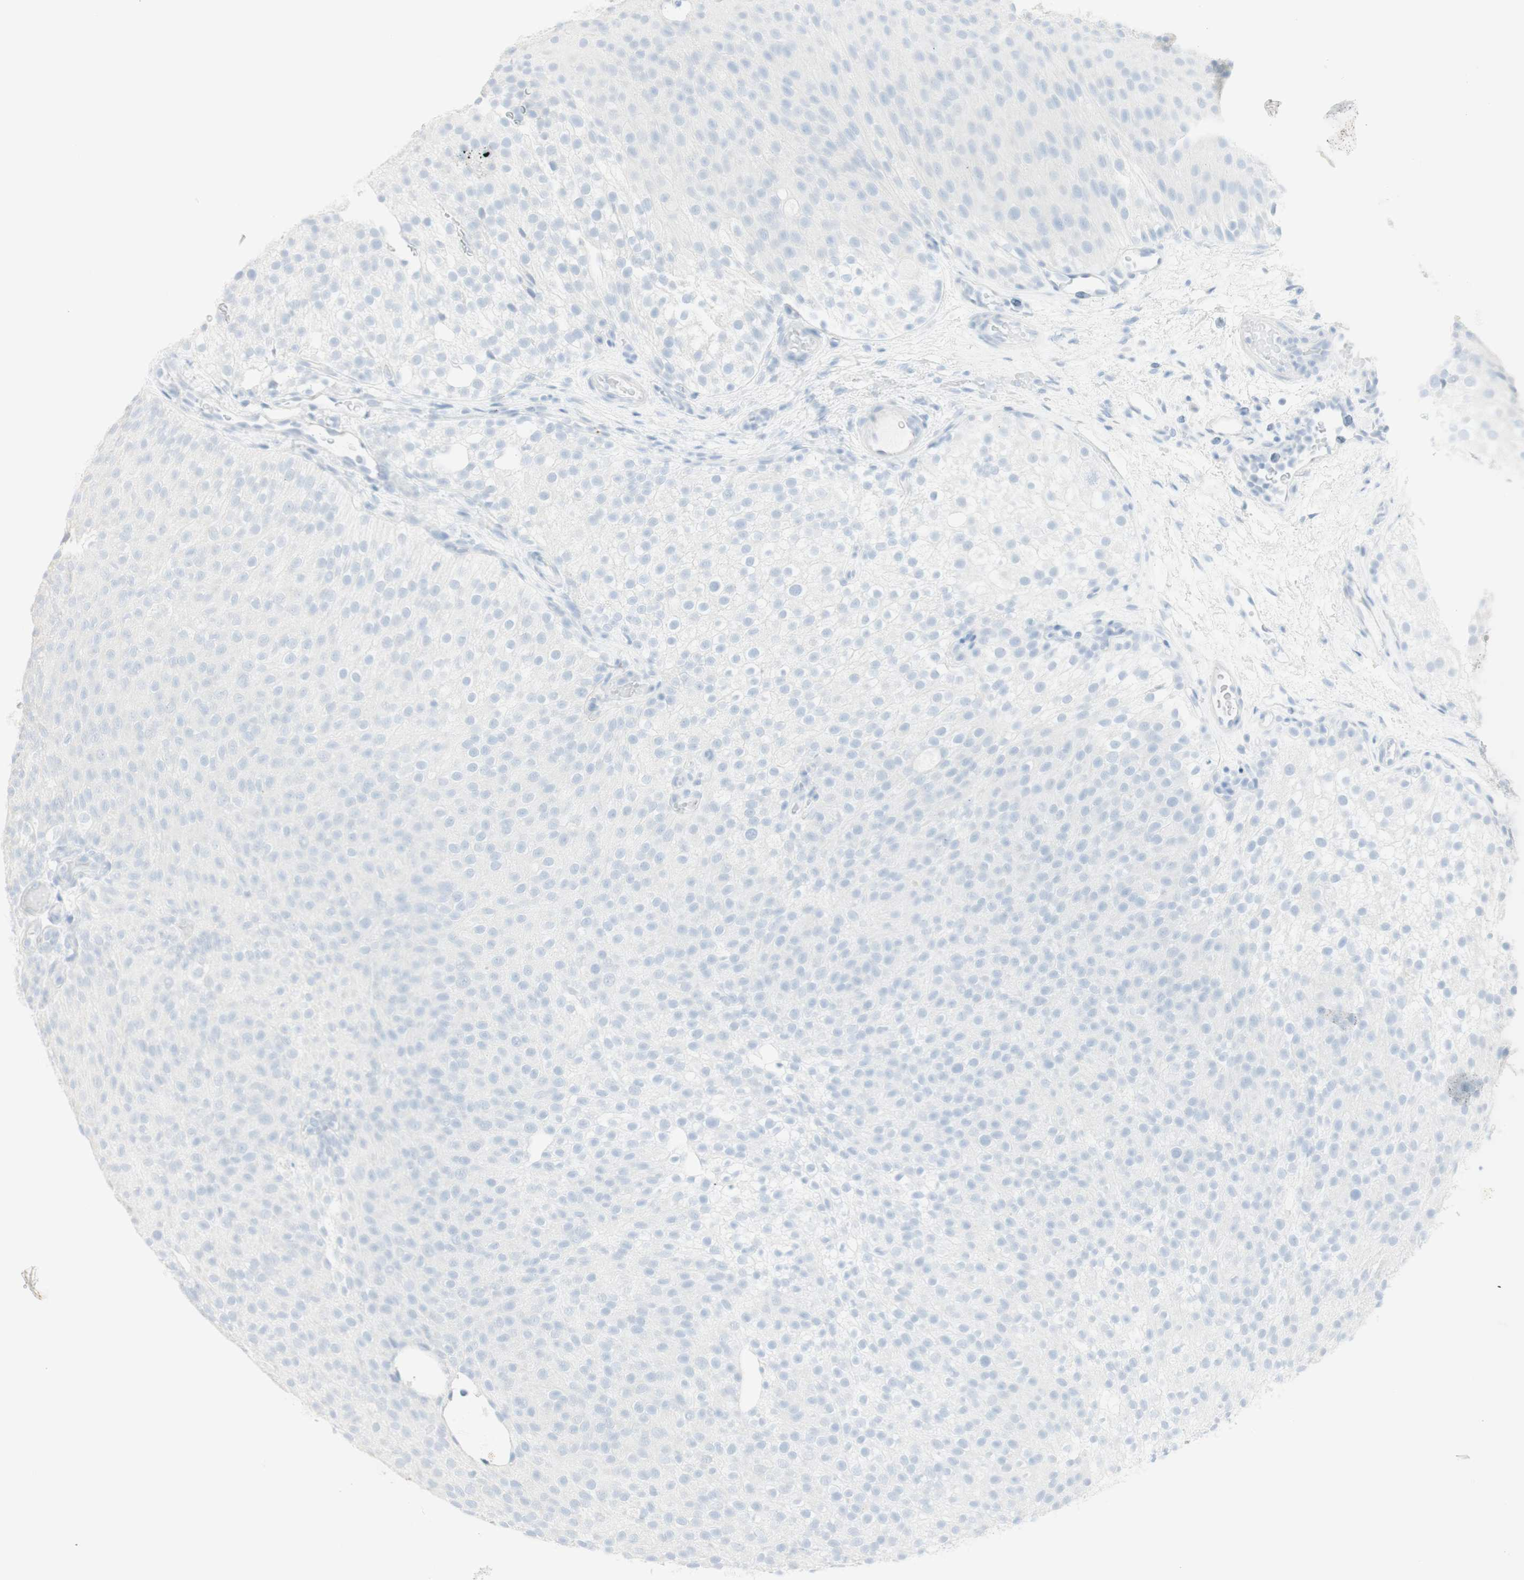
{"staining": {"intensity": "negative", "quantity": "none", "location": "none"}, "tissue": "urothelial cancer", "cell_type": "Tumor cells", "image_type": "cancer", "snomed": [{"axis": "morphology", "description": "Urothelial carcinoma, Low grade"}, {"axis": "topography", "description": "Urinary bladder"}], "caption": "Immunohistochemical staining of human urothelial cancer shows no significant positivity in tumor cells. The staining was performed using DAB to visualize the protein expression in brown, while the nuclei were stained in blue with hematoxylin (Magnification: 20x).", "gene": "NAPSA", "patient": {"sex": "male", "age": 78}}